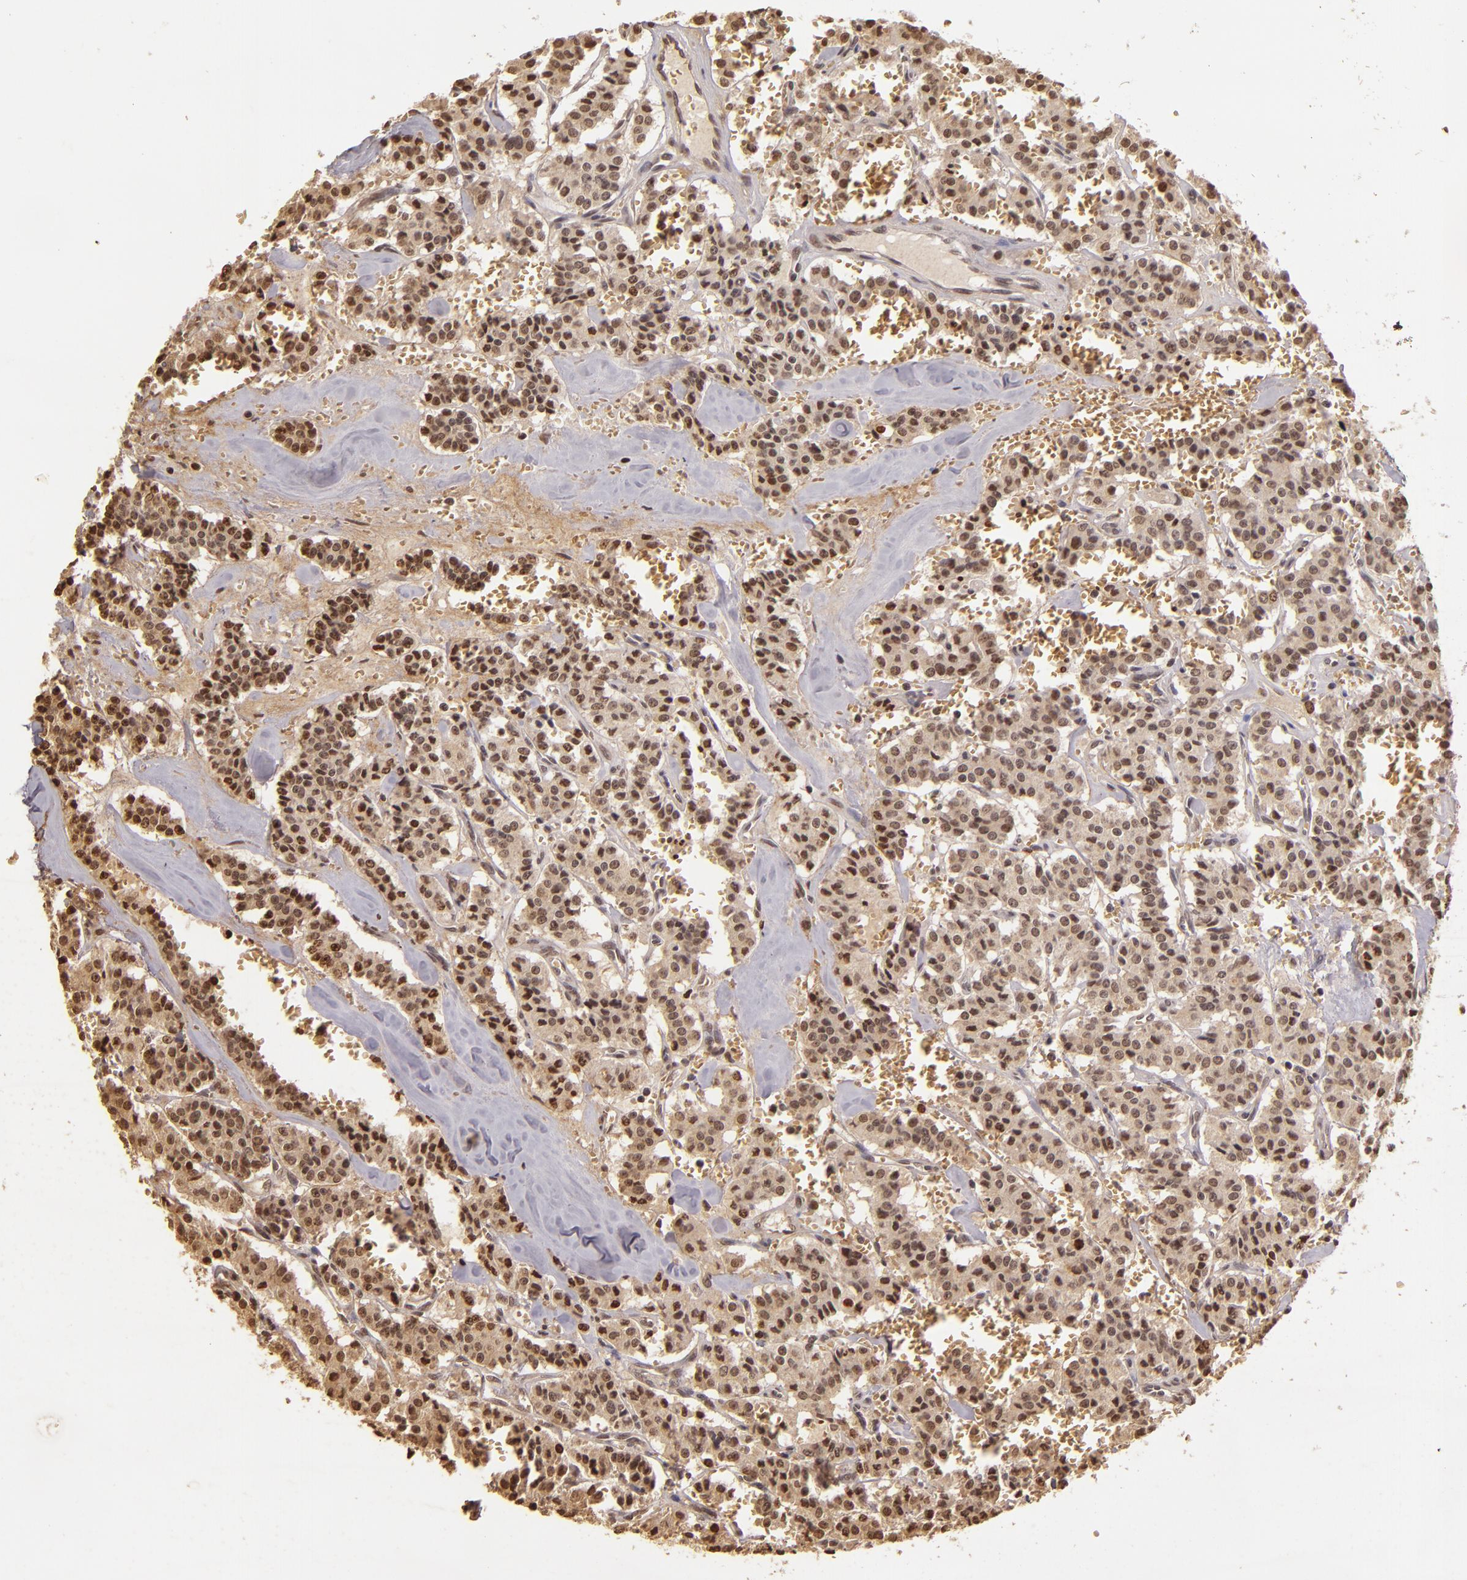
{"staining": {"intensity": "moderate", "quantity": ">75%", "location": "cytoplasmic/membranous,nuclear"}, "tissue": "carcinoid", "cell_type": "Tumor cells", "image_type": "cancer", "snomed": [{"axis": "morphology", "description": "Carcinoid, malignant, NOS"}, {"axis": "topography", "description": "Bronchus"}], "caption": "Moderate cytoplasmic/membranous and nuclear protein staining is seen in approximately >75% of tumor cells in malignant carcinoid.", "gene": "CUL1", "patient": {"sex": "male", "age": 55}}